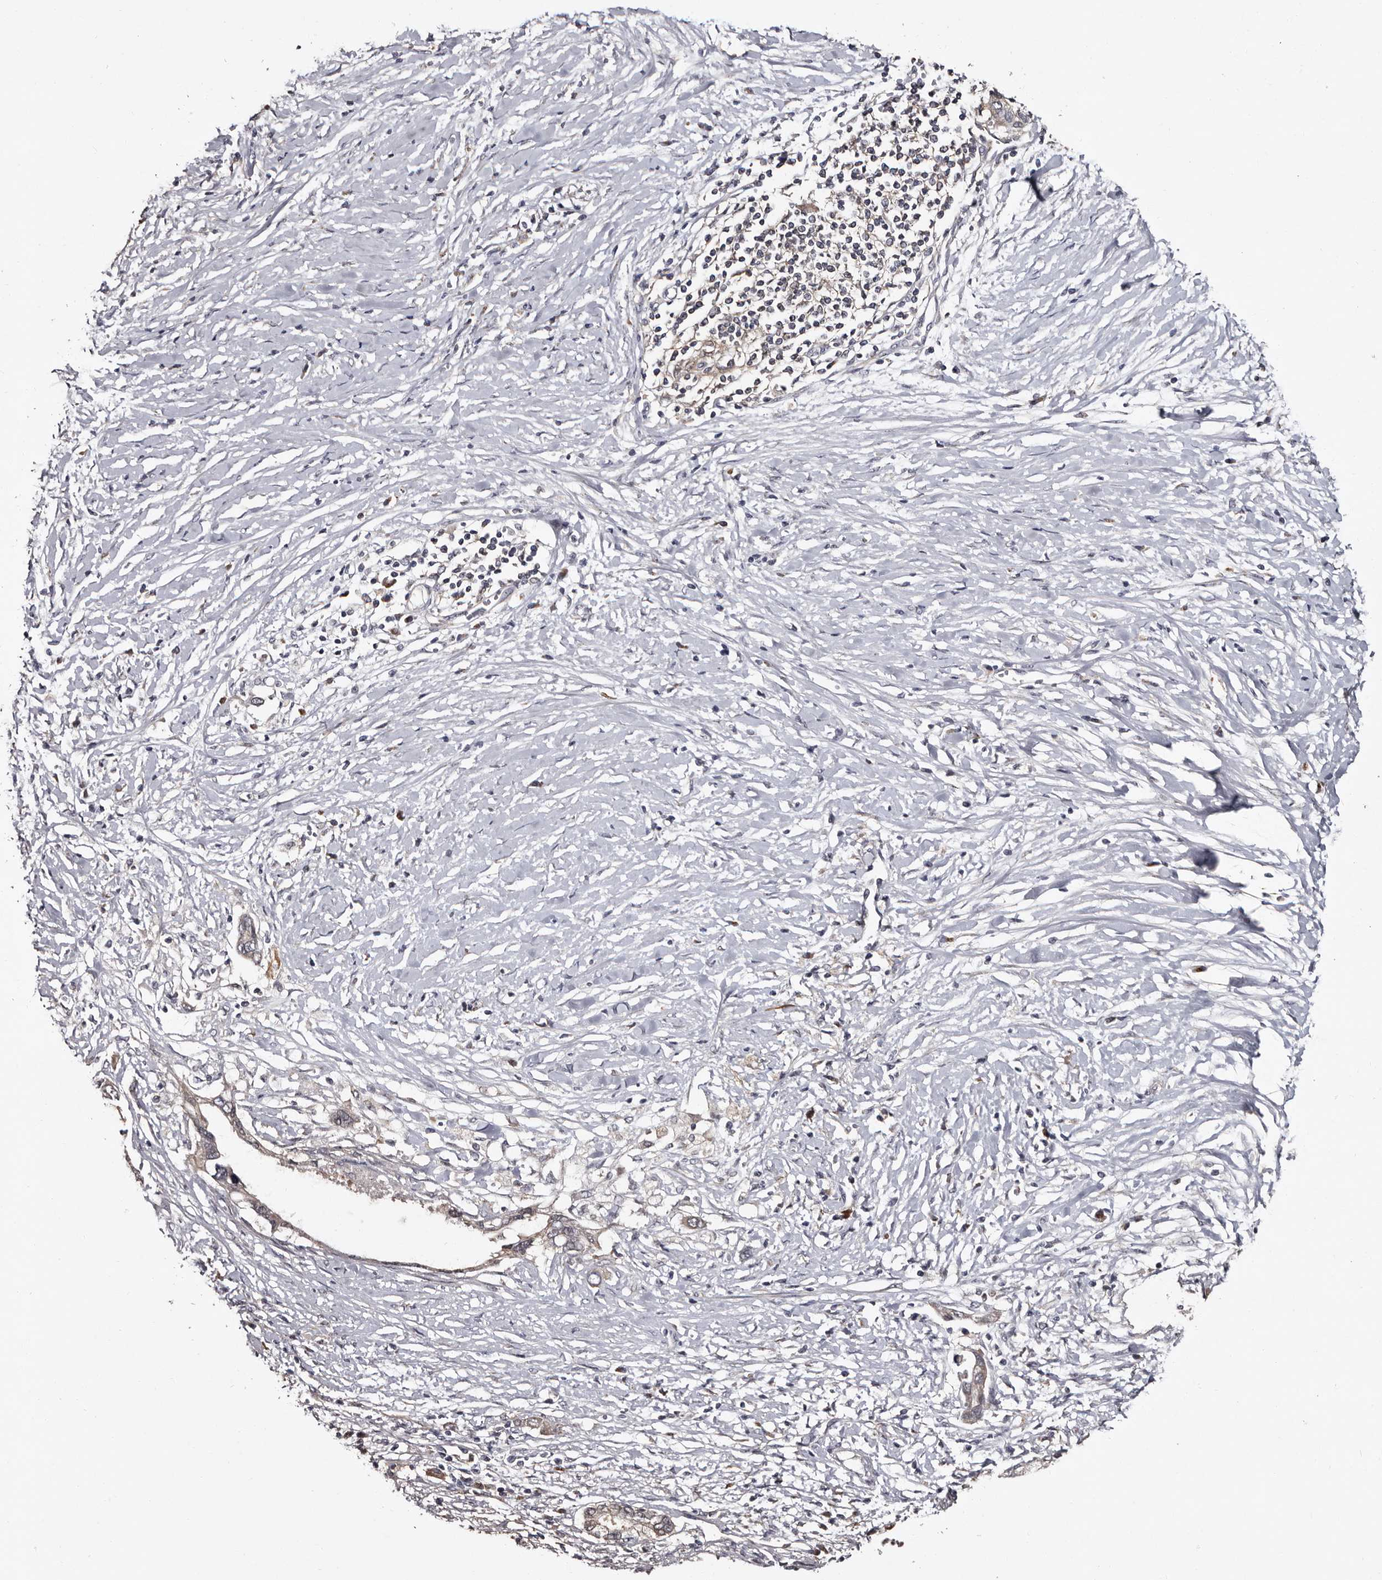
{"staining": {"intensity": "weak", "quantity": "<25%", "location": "cytoplasmic/membranous"}, "tissue": "pancreatic cancer", "cell_type": "Tumor cells", "image_type": "cancer", "snomed": [{"axis": "morphology", "description": "Normal tissue, NOS"}, {"axis": "morphology", "description": "Adenocarcinoma, NOS"}, {"axis": "topography", "description": "Pancreas"}, {"axis": "topography", "description": "Peripheral nerve tissue"}], "caption": "Adenocarcinoma (pancreatic) was stained to show a protein in brown. There is no significant expression in tumor cells.", "gene": "DNPH1", "patient": {"sex": "male", "age": 59}}